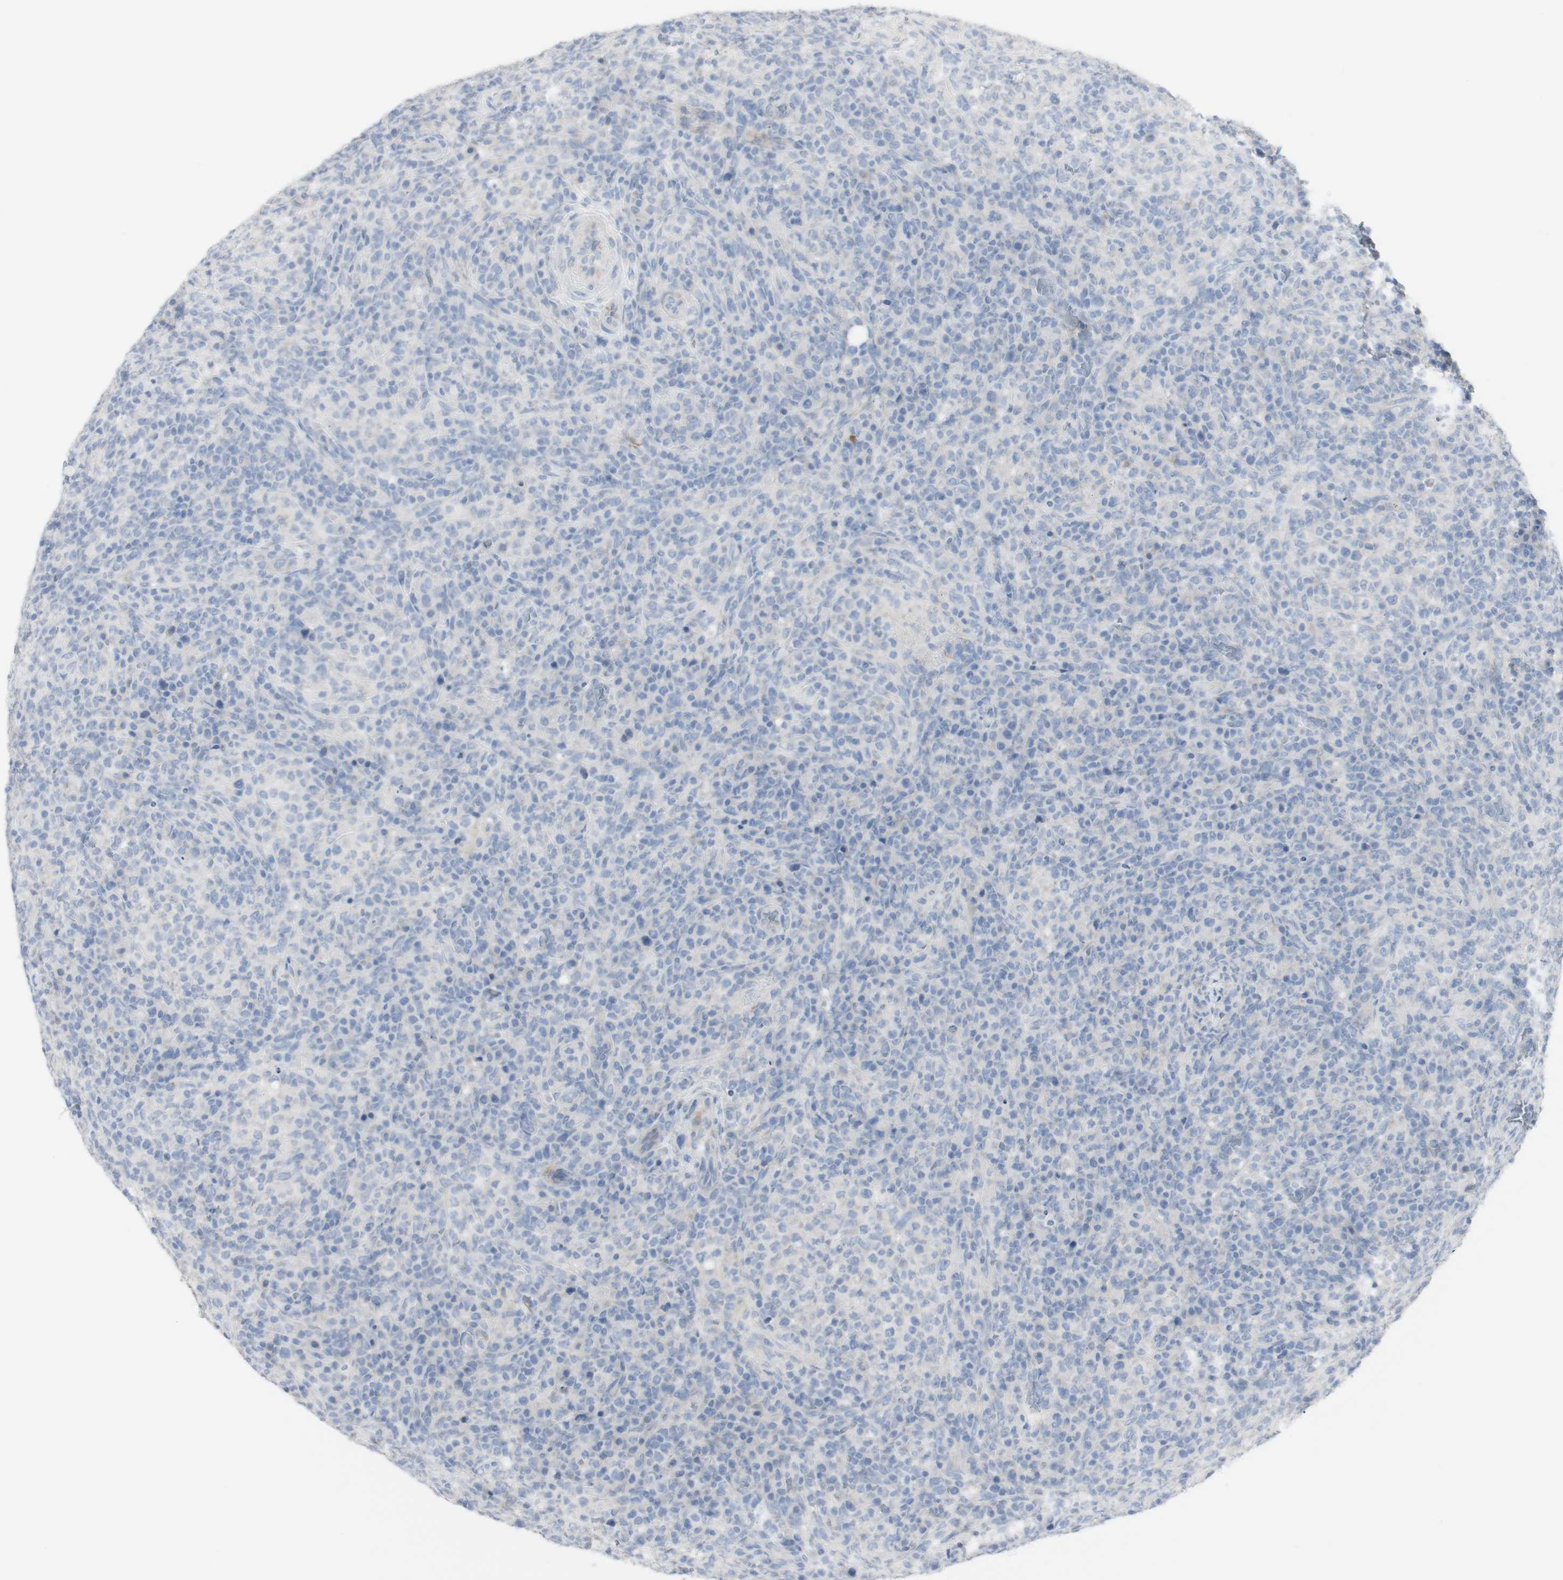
{"staining": {"intensity": "negative", "quantity": "none", "location": "none"}, "tissue": "lymphoma", "cell_type": "Tumor cells", "image_type": "cancer", "snomed": [{"axis": "morphology", "description": "Malignant lymphoma, non-Hodgkin's type, High grade"}, {"axis": "topography", "description": "Lymph node"}], "caption": "Histopathology image shows no protein positivity in tumor cells of lymphoma tissue.", "gene": "CD207", "patient": {"sex": "female", "age": 76}}